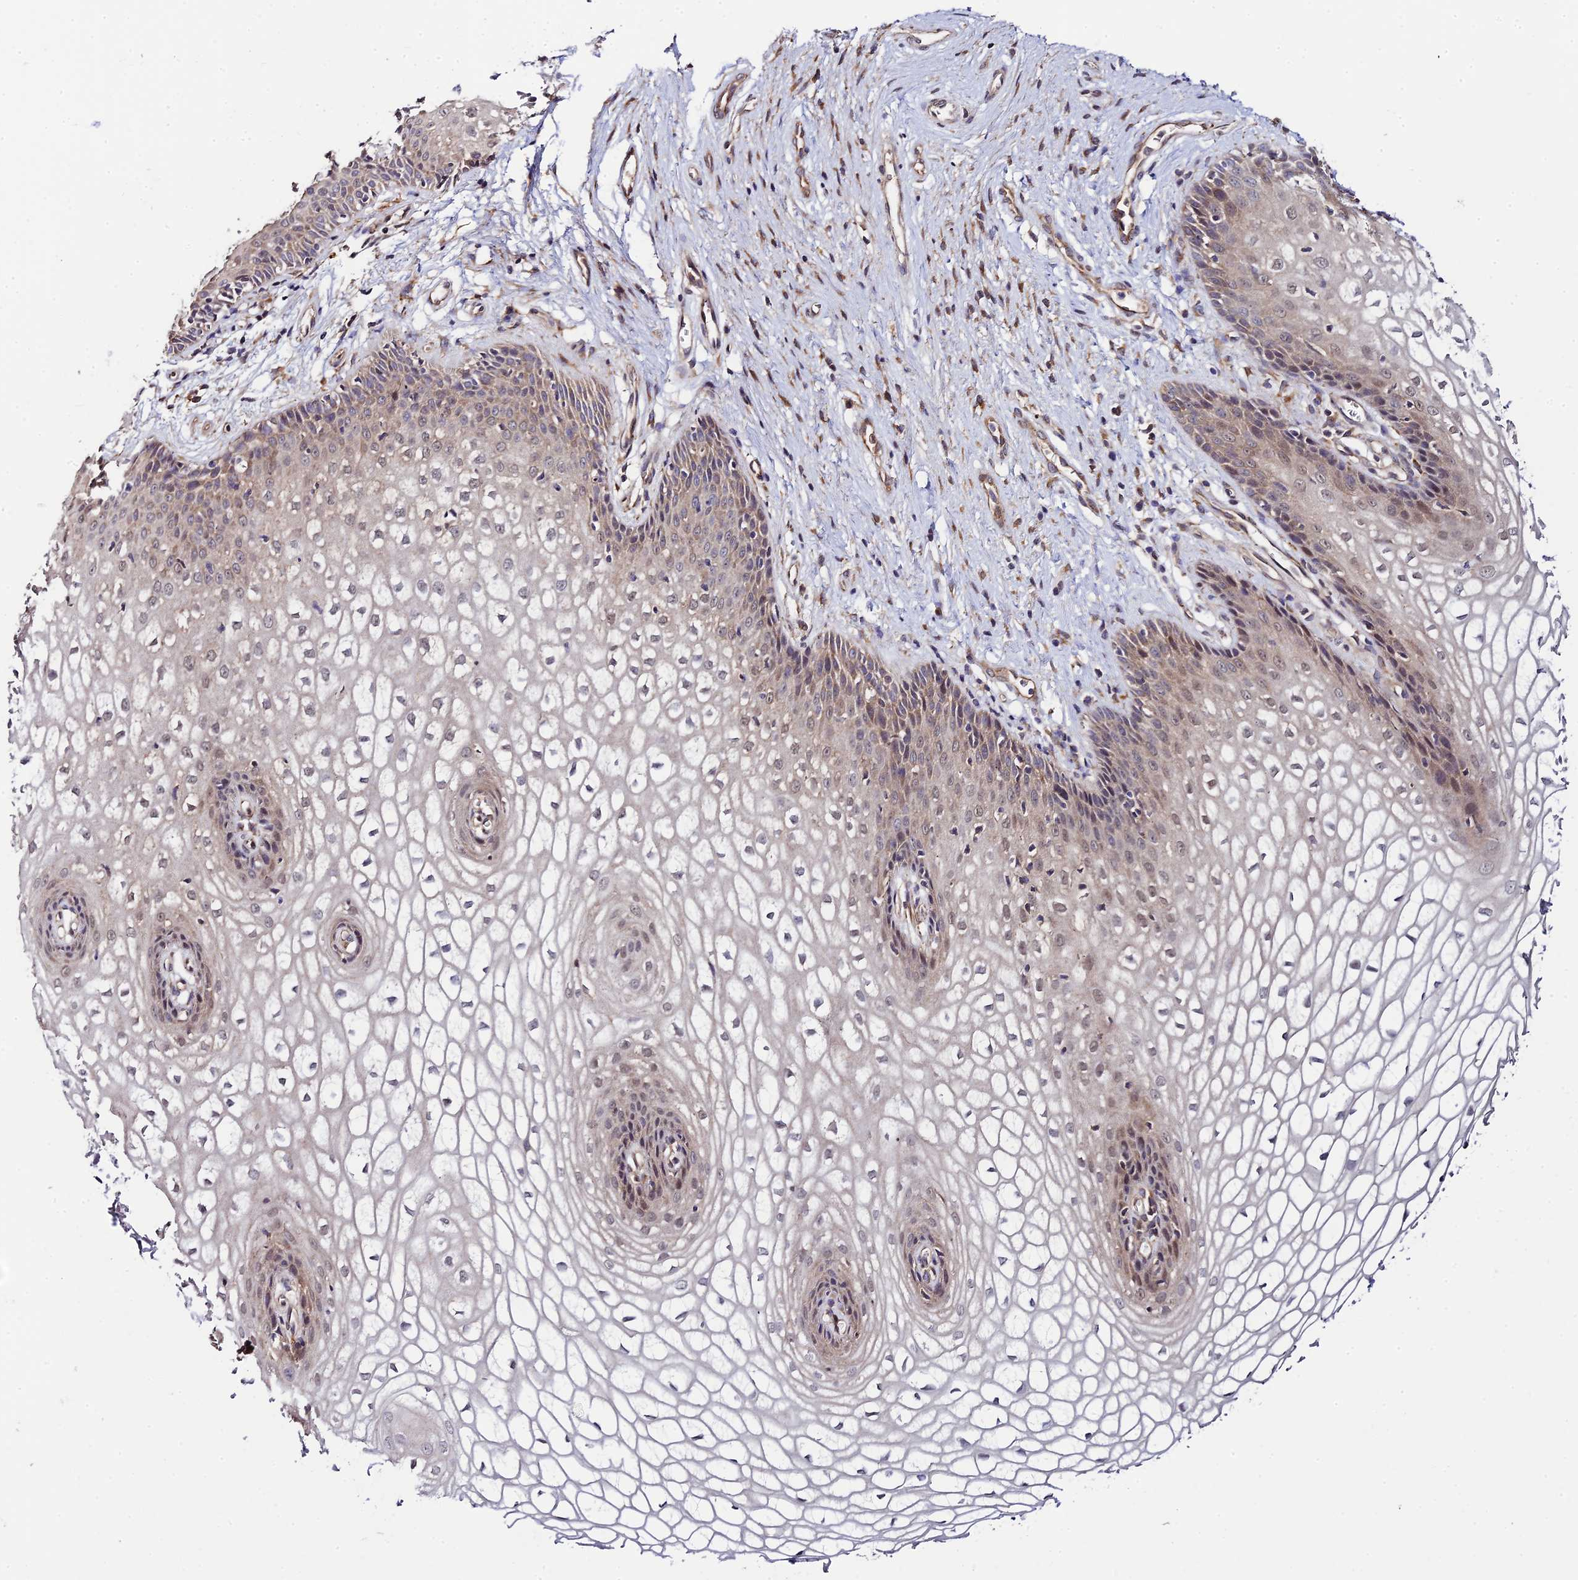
{"staining": {"intensity": "weak", "quantity": "<25%", "location": "nuclear"}, "tissue": "vagina", "cell_type": "Squamous epithelial cells", "image_type": "normal", "snomed": [{"axis": "morphology", "description": "Normal tissue, NOS"}, {"axis": "topography", "description": "Vagina"}], "caption": "Human vagina stained for a protein using IHC displays no staining in squamous epithelial cells.", "gene": "P3H3", "patient": {"sex": "female", "age": 34}}